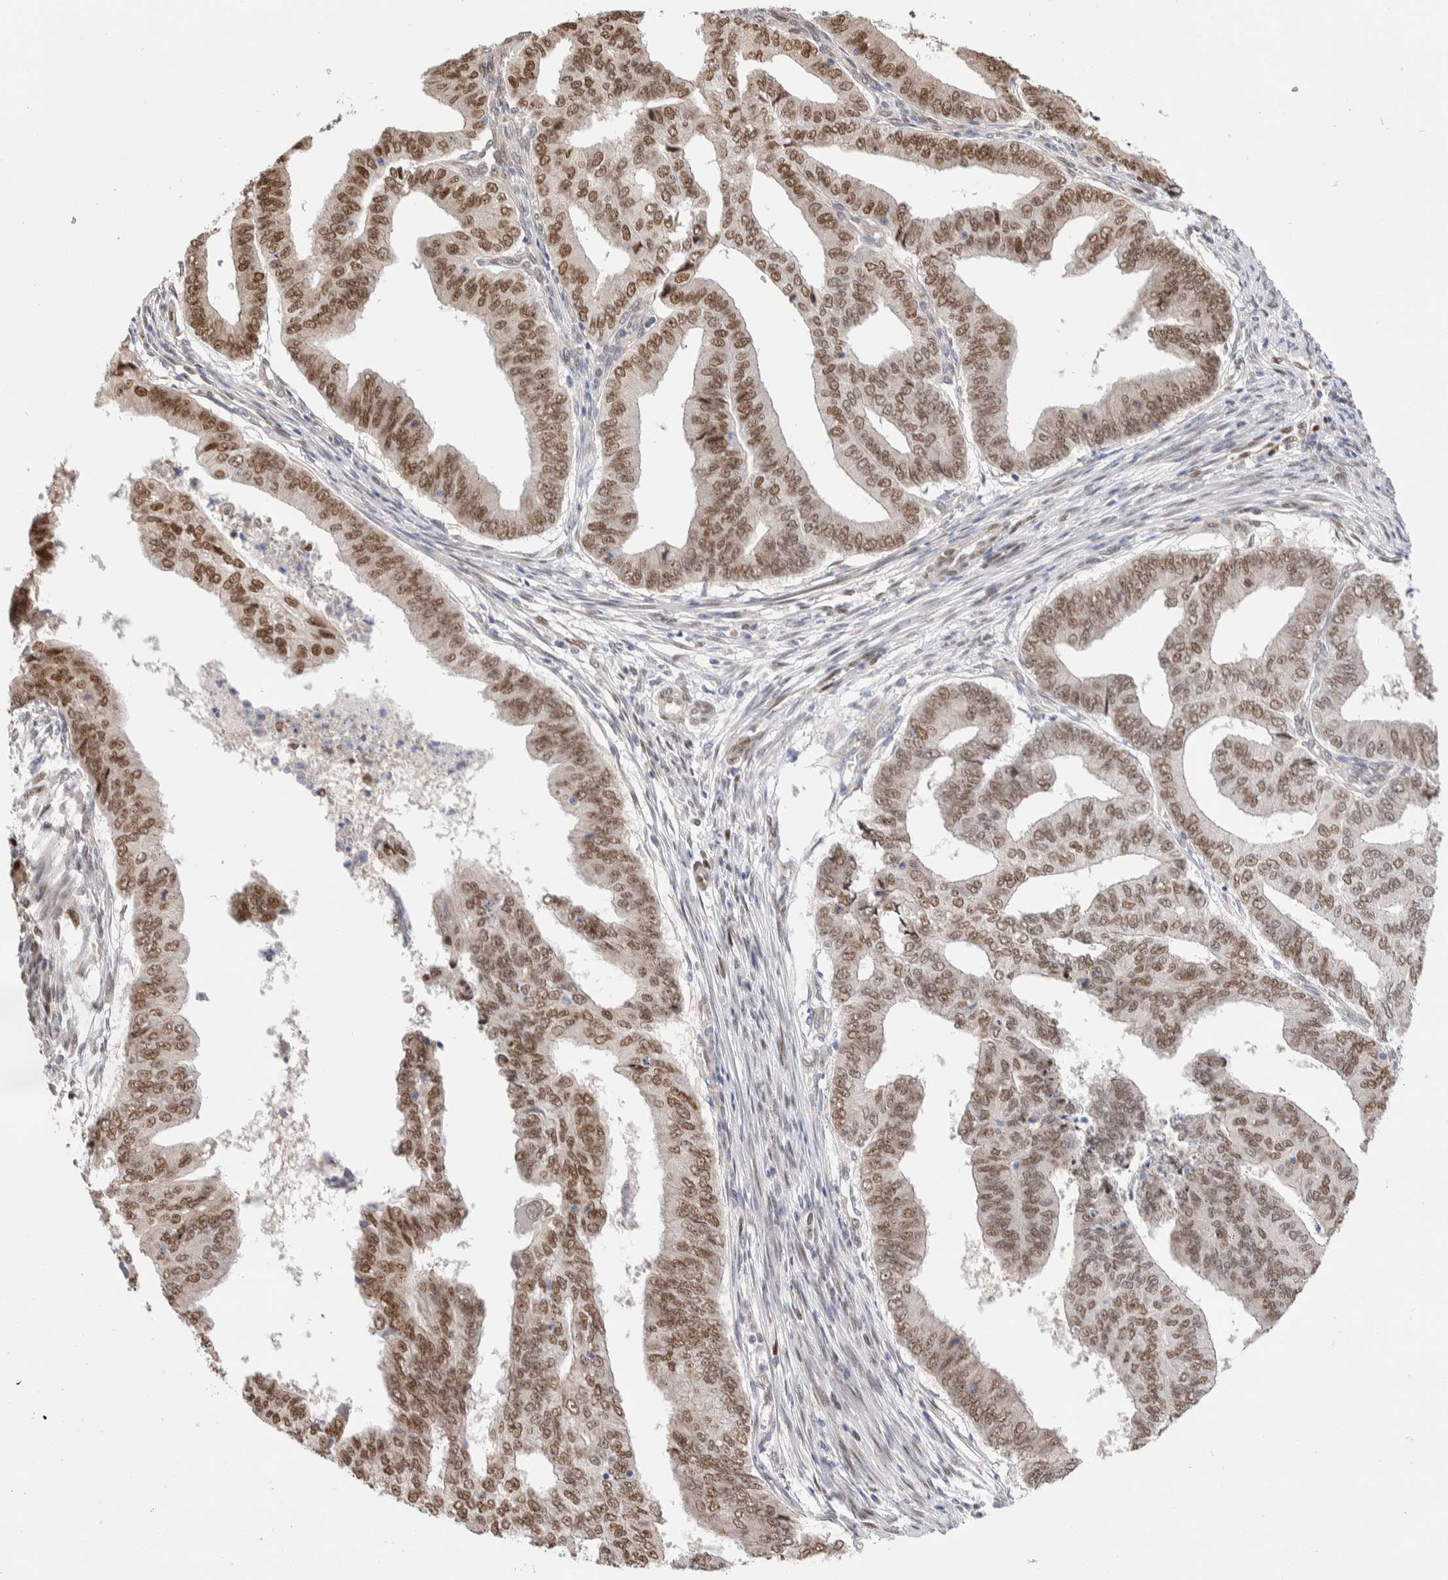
{"staining": {"intensity": "moderate", "quantity": ">75%", "location": "nuclear"}, "tissue": "endometrial cancer", "cell_type": "Tumor cells", "image_type": "cancer", "snomed": [{"axis": "morphology", "description": "Polyp, NOS"}, {"axis": "morphology", "description": "Adenocarcinoma, NOS"}, {"axis": "morphology", "description": "Adenoma, NOS"}, {"axis": "topography", "description": "Endometrium"}], "caption": "Immunohistochemistry (IHC) of endometrial adenoma demonstrates medium levels of moderate nuclear staining in about >75% of tumor cells.", "gene": "NSMAF", "patient": {"sex": "female", "age": 79}}